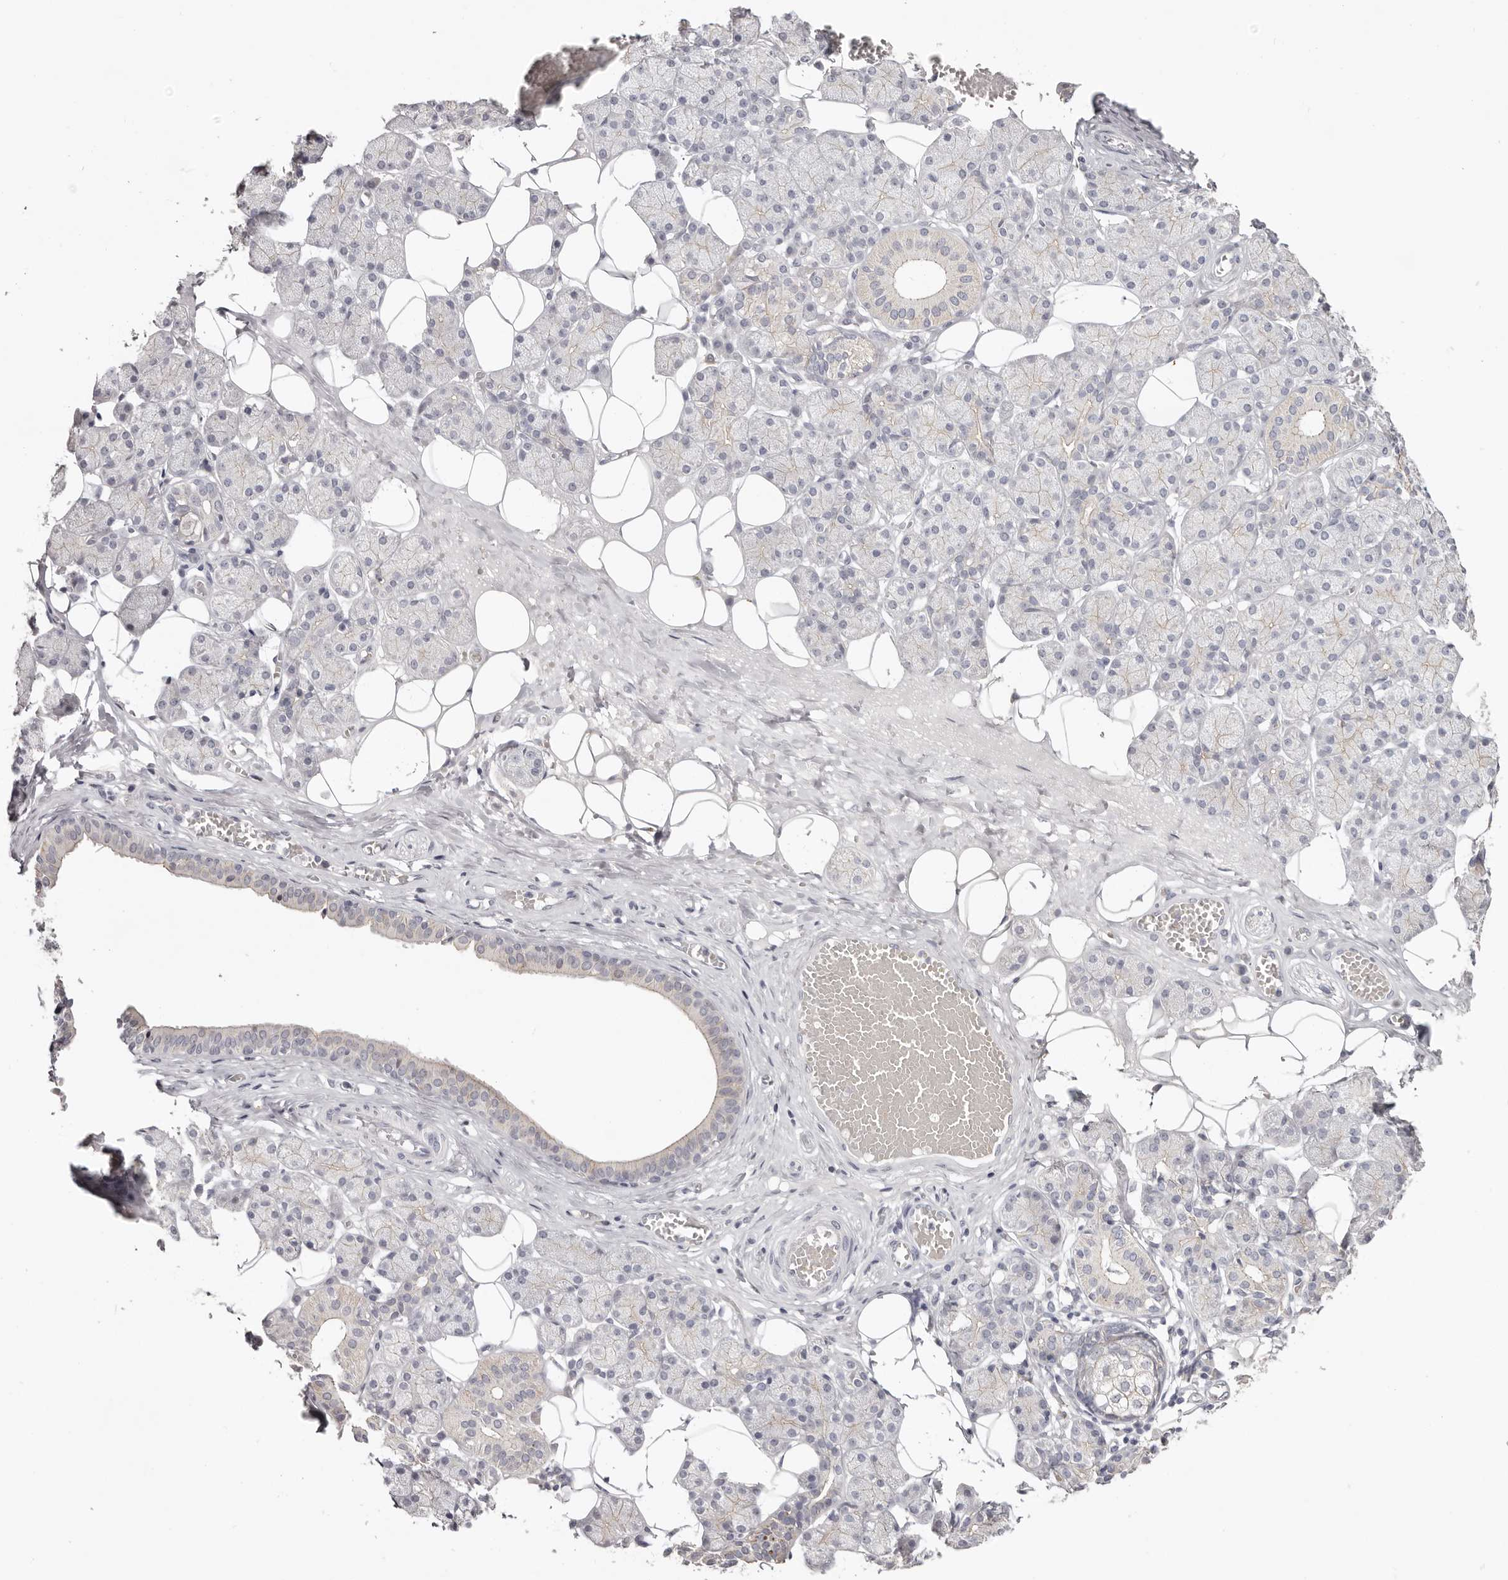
{"staining": {"intensity": "weak", "quantity": "<25%", "location": "cytoplasmic/membranous"}, "tissue": "salivary gland", "cell_type": "Glandular cells", "image_type": "normal", "snomed": [{"axis": "morphology", "description": "Normal tissue, NOS"}, {"axis": "topography", "description": "Salivary gland"}], "caption": "High magnification brightfield microscopy of unremarkable salivary gland stained with DAB (brown) and counterstained with hematoxylin (blue): glandular cells show no significant positivity. Brightfield microscopy of IHC stained with DAB (3,3'-diaminobenzidine) (brown) and hematoxylin (blue), captured at high magnification.", "gene": "PCDHB6", "patient": {"sex": "female", "age": 33}}